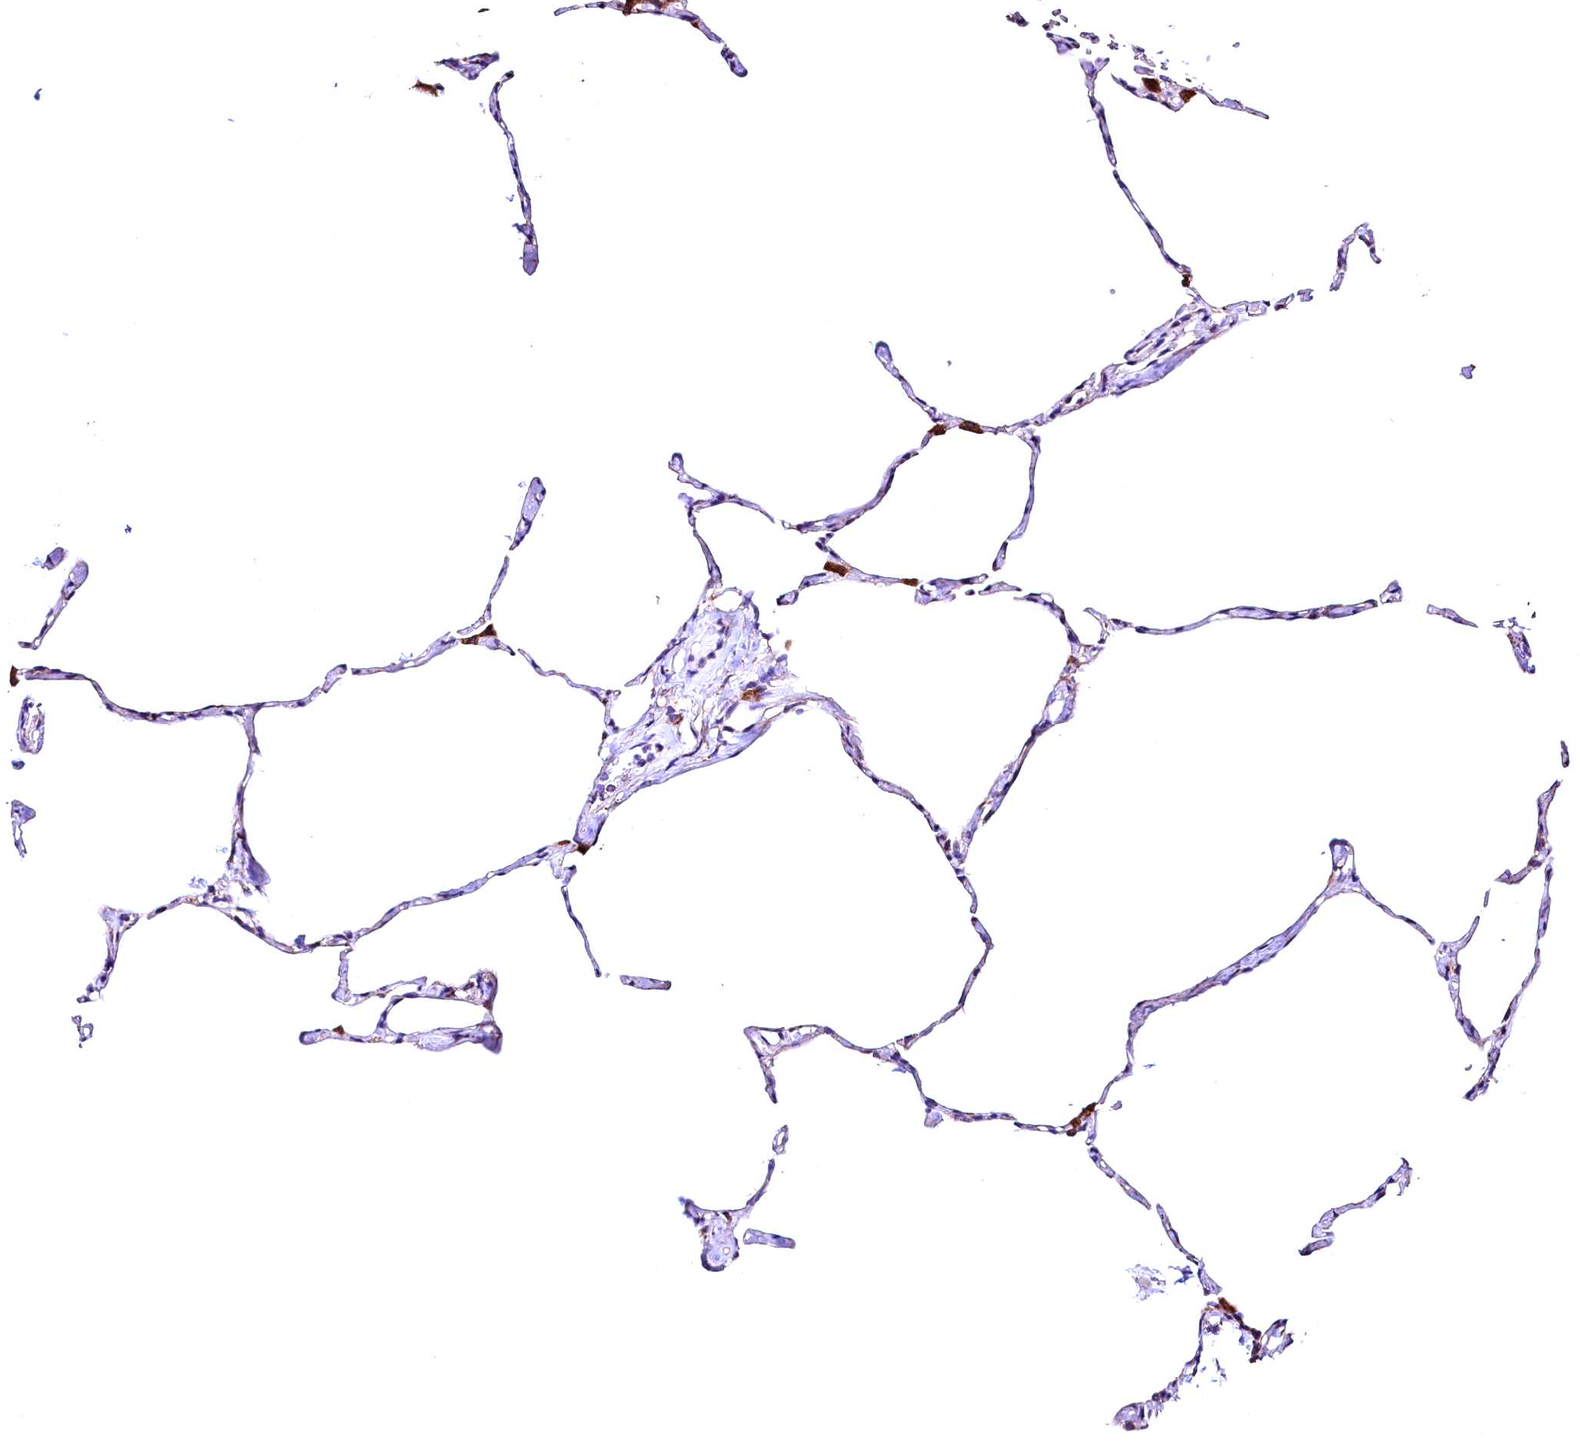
{"staining": {"intensity": "strong", "quantity": "<25%", "location": "cytoplasmic/membranous"}, "tissue": "lung", "cell_type": "Alveolar cells", "image_type": "normal", "snomed": [{"axis": "morphology", "description": "Normal tissue, NOS"}, {"axis": "topography", "description": "Lung"}], "caption": "Immunohistochemistry (IHC) (DAB) staining of normal lung reveals strong cytoplasmic/membranous protein expression in approximately <25% of alveolar cells.", "gene": "ACAA2", "patient": {"sex": "male", "age": 65}}